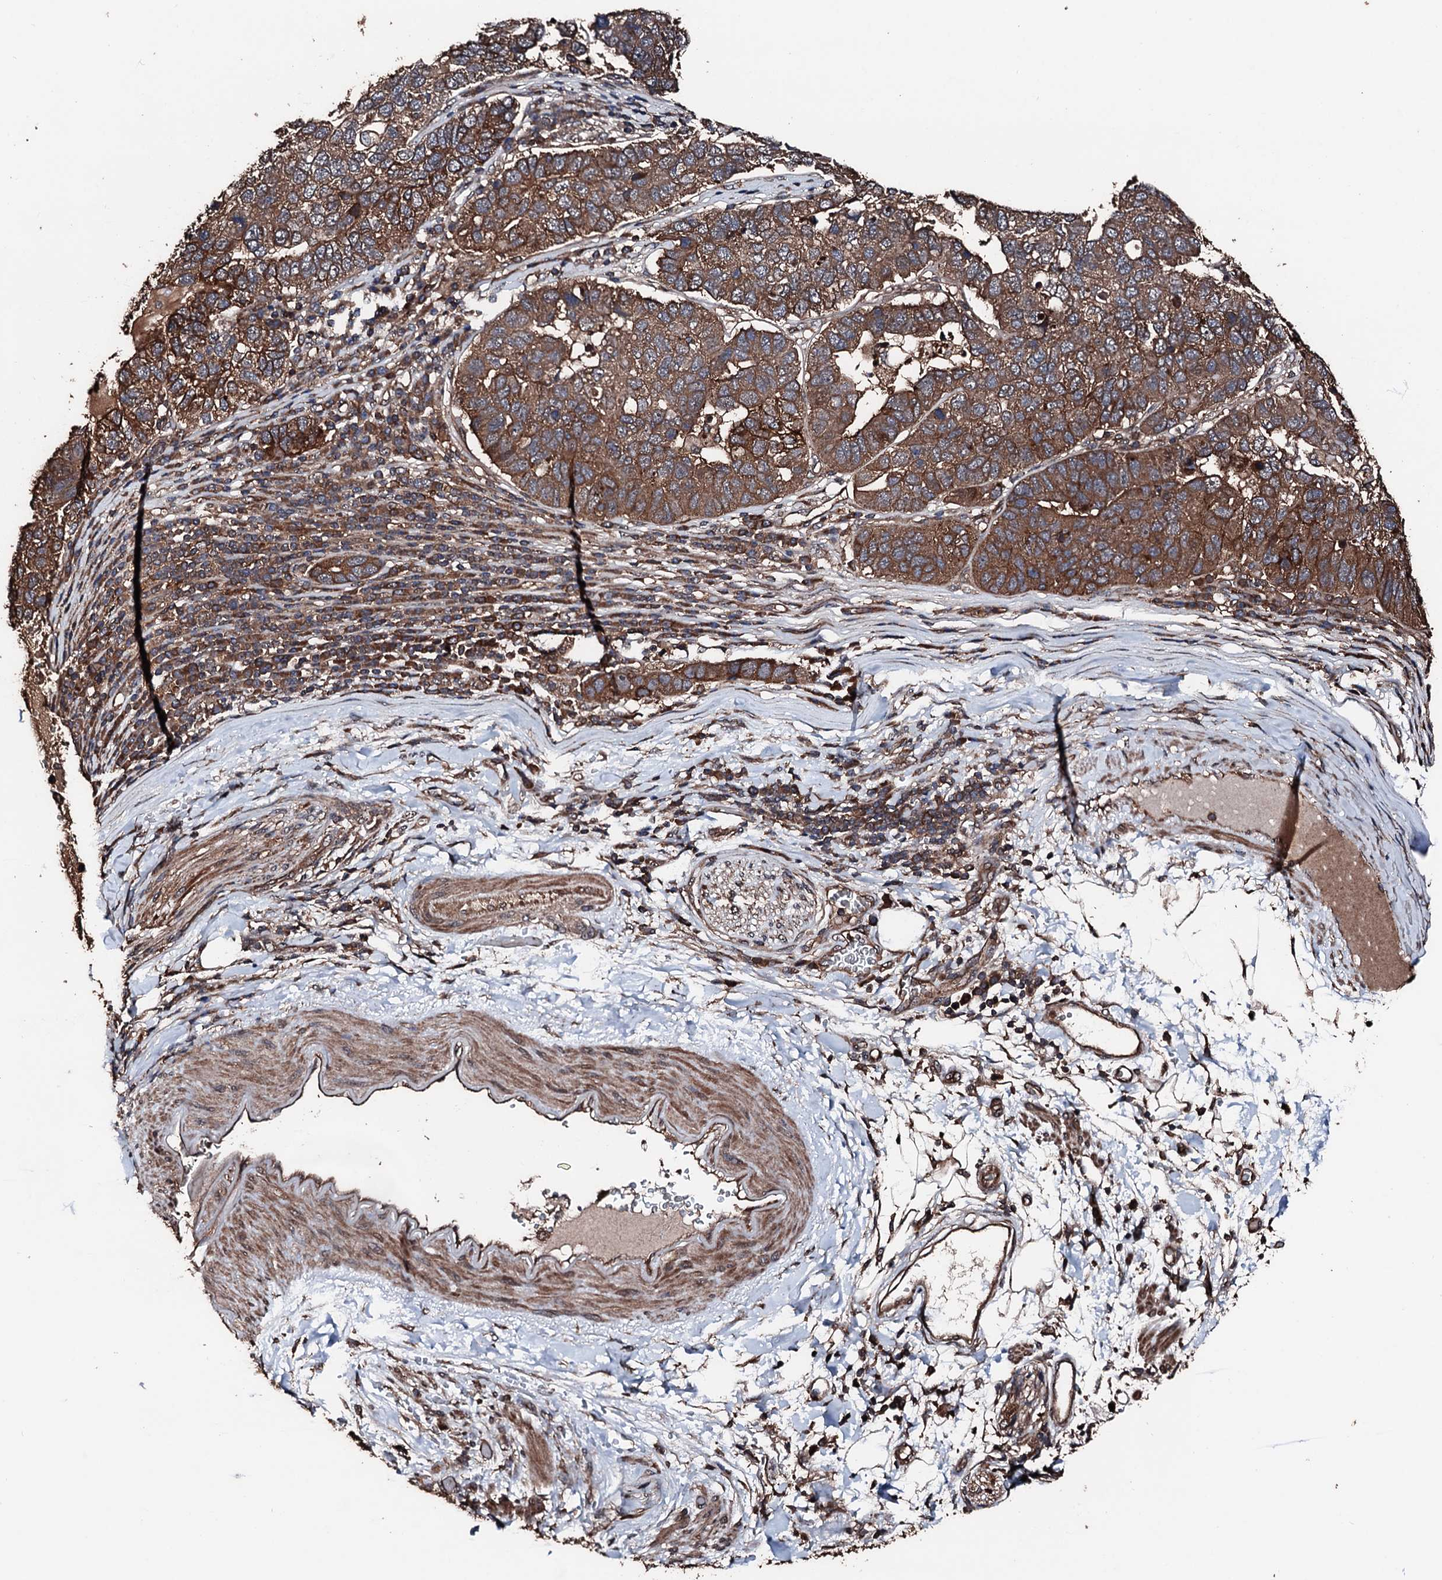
{"staining": {"intensity": "moderate", "quantity": ">75%", "location": "cytoplasmic/membranous"}, "tissue": "pancreatic cancer", "cell_type": "Tumor cells", "image_type": "cancer", "snomed": [{"axis": "morphology", "description": "Adenocarcinoma, NOS"}, {"axis": "topography", "description": "Pancreas"}], "caption": "Protein expression analysis of human pancreatic cancer (adenocarcinoma) reveals moderate cytoplasmic/membranous staining in approximately >75% of tumor cells.", "gene": "KIF18A", "patient": {"sex": "female", "age": 61}}